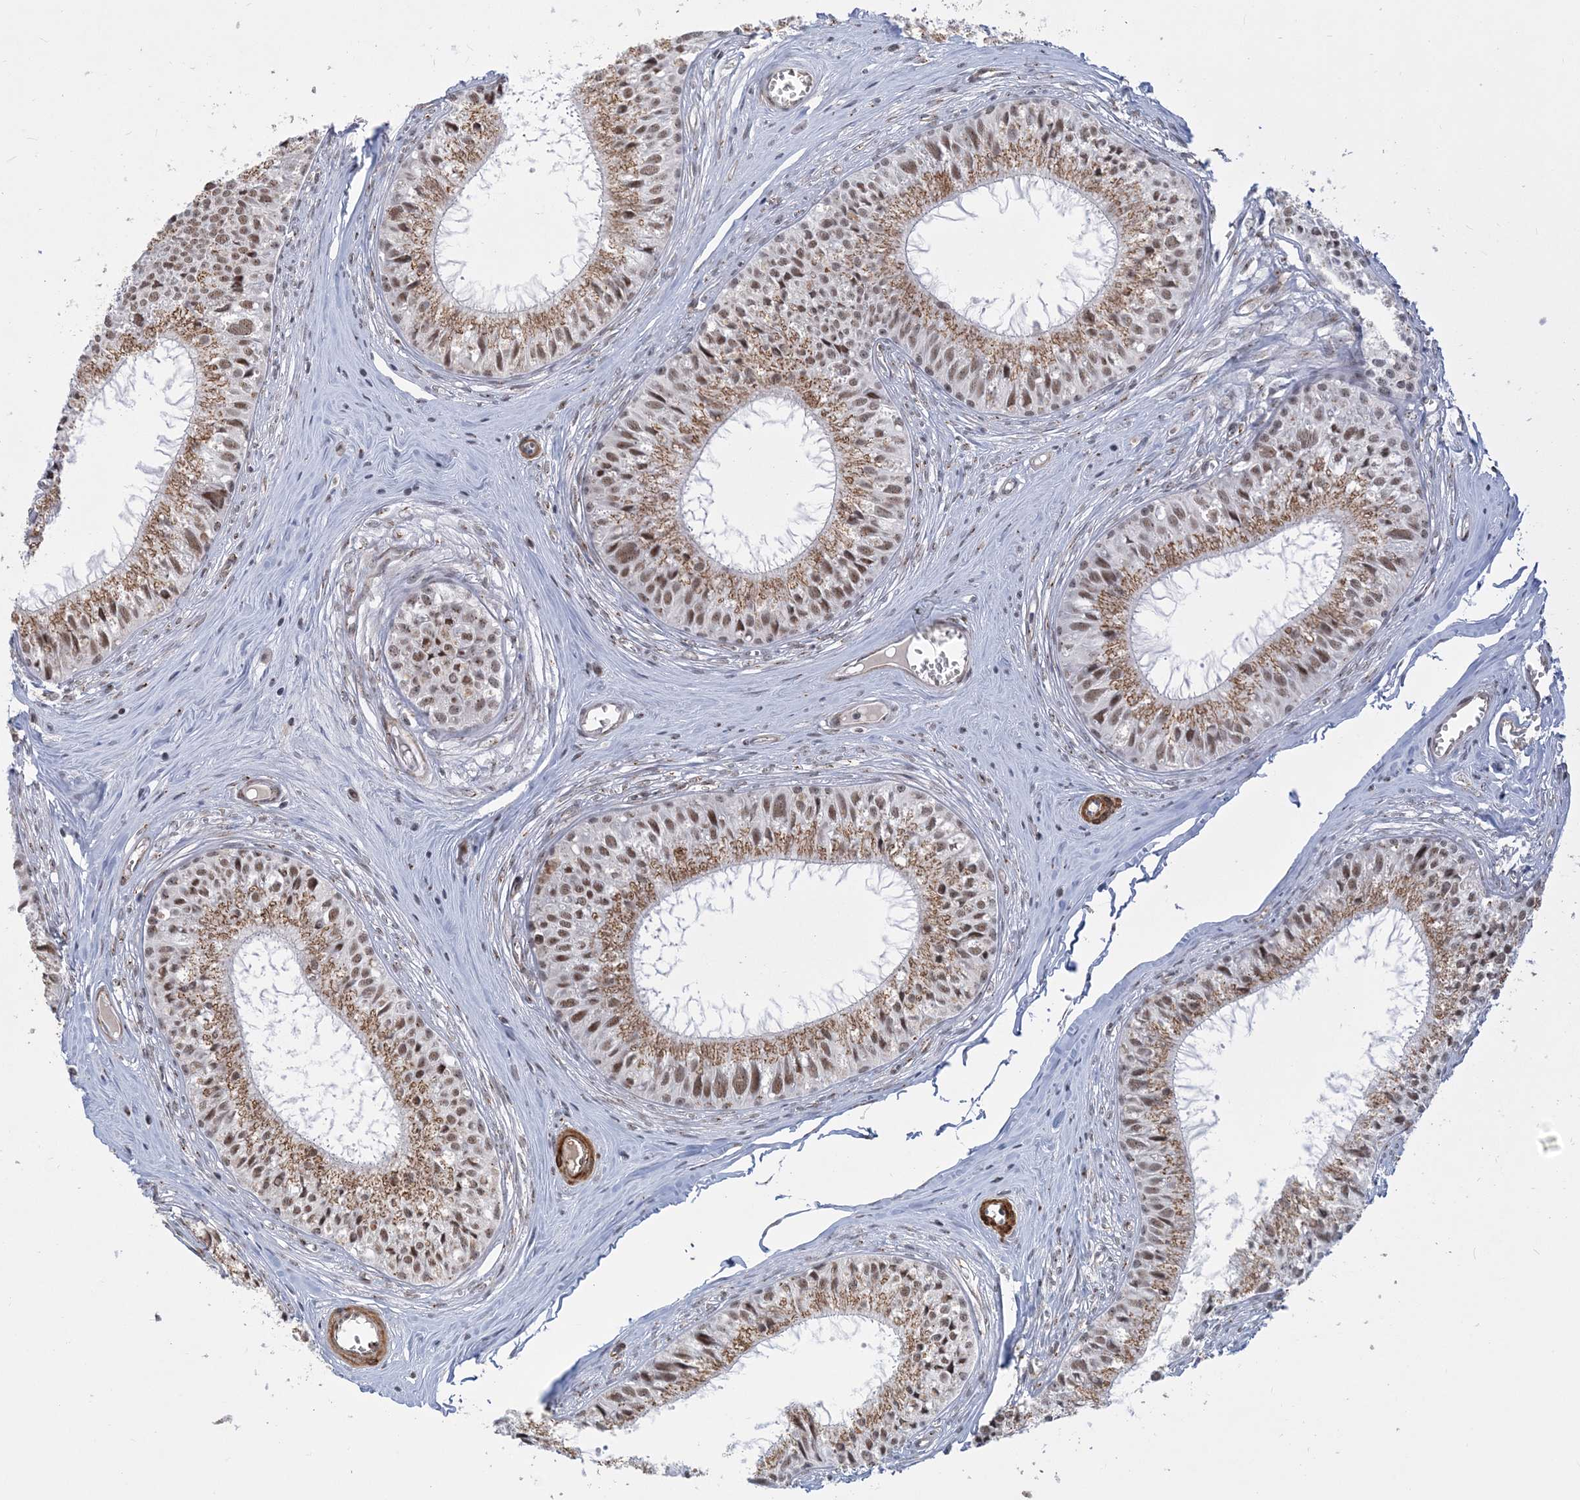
{"staining": {"intensity": "strong", "quantity": ">75%", "location": "cytoplasmic/membranous,nuclear"}, "tissue": "epididymis", "cell_type": "Glandular cells", "image_type": "normal", "snomed": [{"axis": "morphology", "description": "Normal tissue, NOS"}, {"axis": "topography", "description": "Epididymis"}], "caption": "Strong cytoplasmic/membranous,nuclear protein expression is present in about >75% of glandular cells in epididymis. The staining was performed using DAB (3,3'-diaminobenzidine), with brown indicating positive protein expression. Nuclei are stained blue with hematoxylin.", "gene": "PLRG1", "patient": {"sex": "male", "age": 36}}